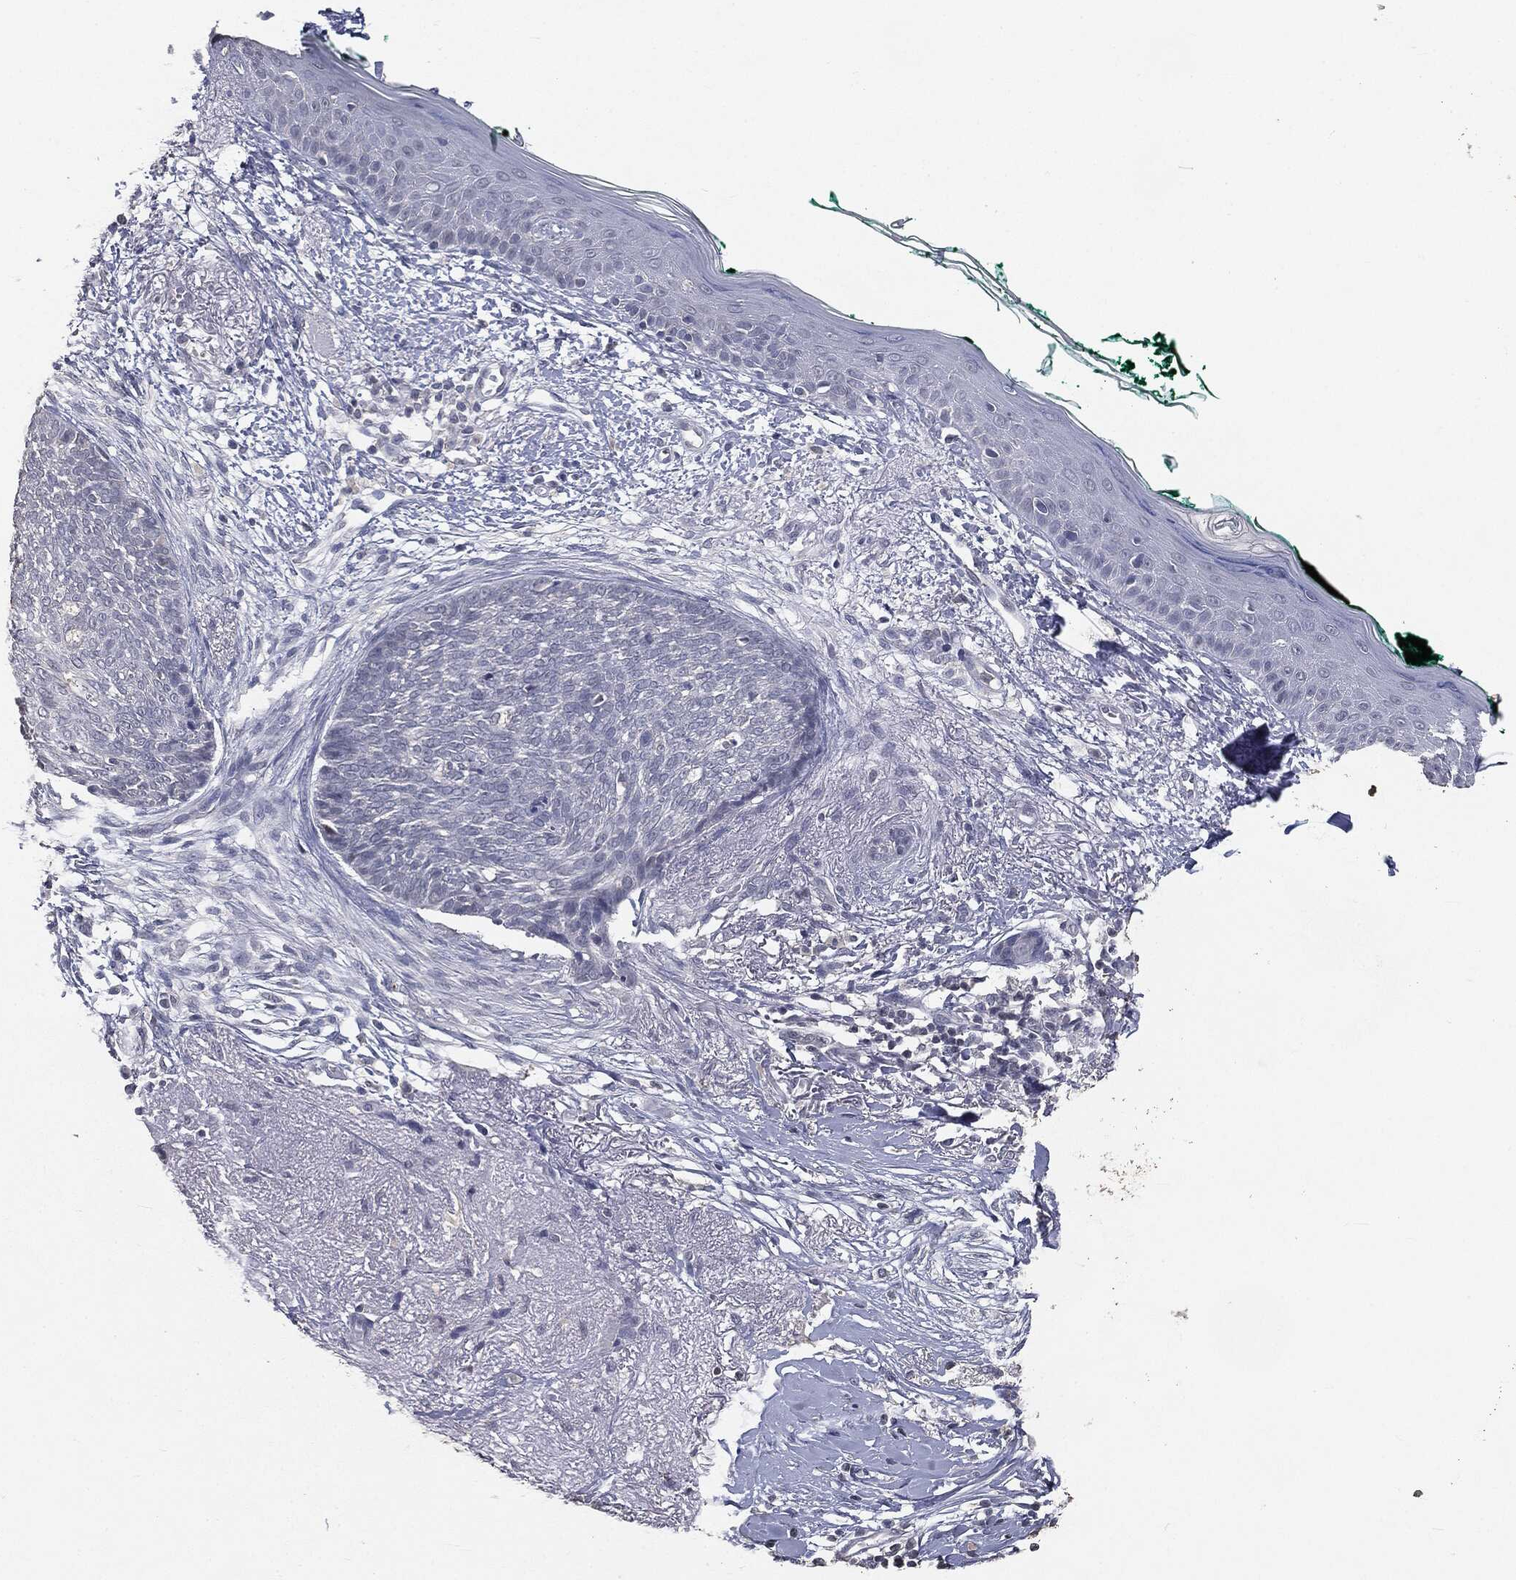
{"staining": {"intensity": "negative", "quantity": "none", "location": "none"}, "tissue": "skin cancer", "cell_type": "Tumor cells", "image_type": "cancer", "snomed": [{"axis": "morphology", "description": "Normal tissue, NOS"}, {"axis": "morphology", "description": "Basal cell carcinoma"}, {"axis": "topography", "description": "Skin"}], "caption": "Tumor cells are negative for brown protein staining in skin basal cell carcinoma.", "gene": "SLC2A2", "patient": {"sex": "male", "age": 84}}